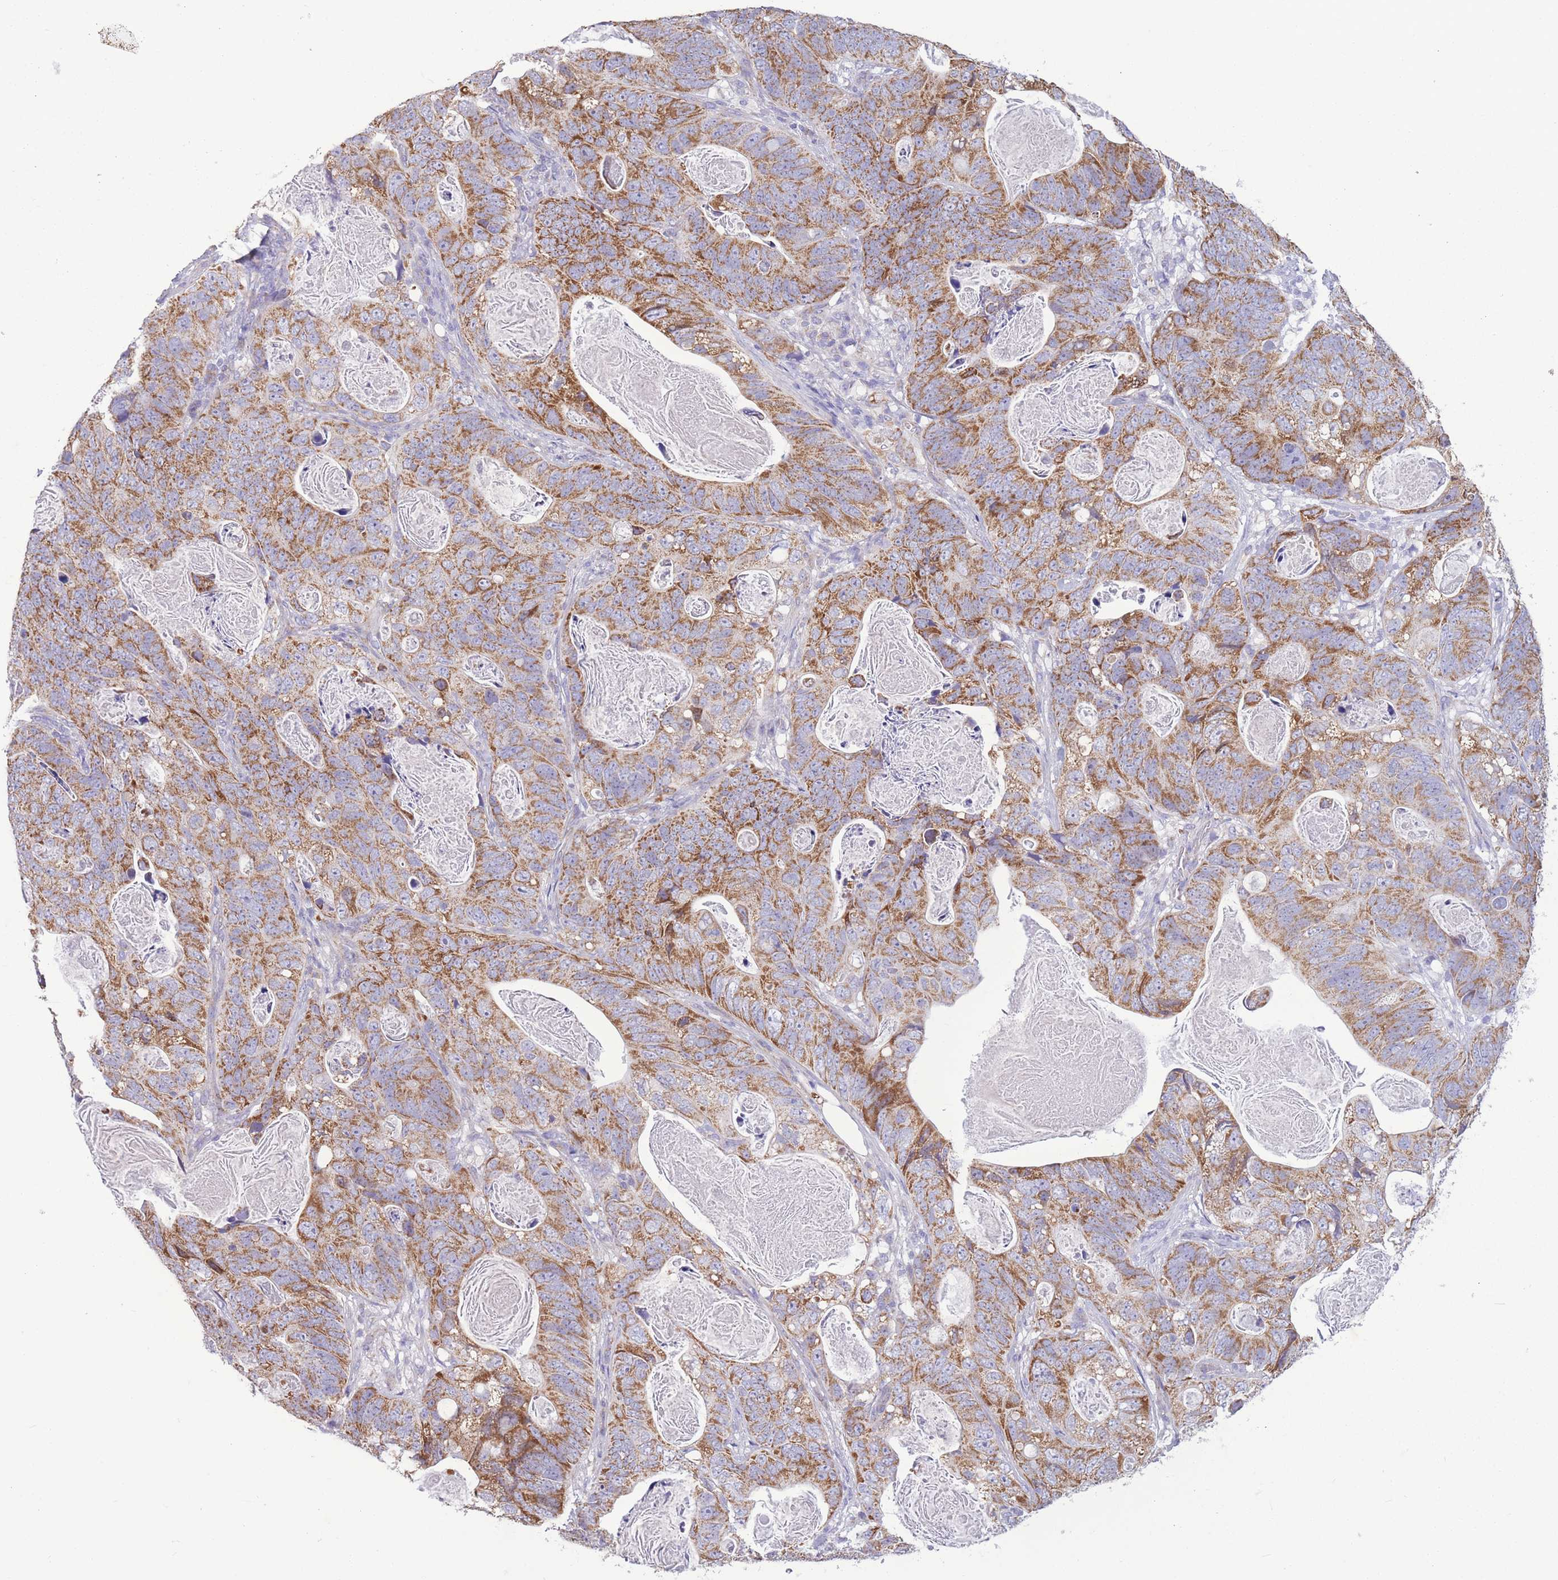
{"staining": {"intensity": "moderate", "quantity": ">75%", "location": "cytoplasmic/membranous"}, "tissue": "stomach cancer", "cell_type": "Tumor cells", "image_type": "cancer", "snomed": [{"axis": "morphology", "description": "Normal tissue, NOS"}, {"axis": "morphology", "description": "Adenocarcinoma, NOS"}, {"axis": "topography", "description": "Stomach"}], "caption": "Adenocarcinoma (stomach) stained with DAB (3,3'-diaminobenzidine) immunohistochemistry exhibits medium levels of moderate cytoplasmic/membranous expression in about >75% of tumor cells.", "gene": "PDHA1", "patient": {"sex": "female", "age": 89}}